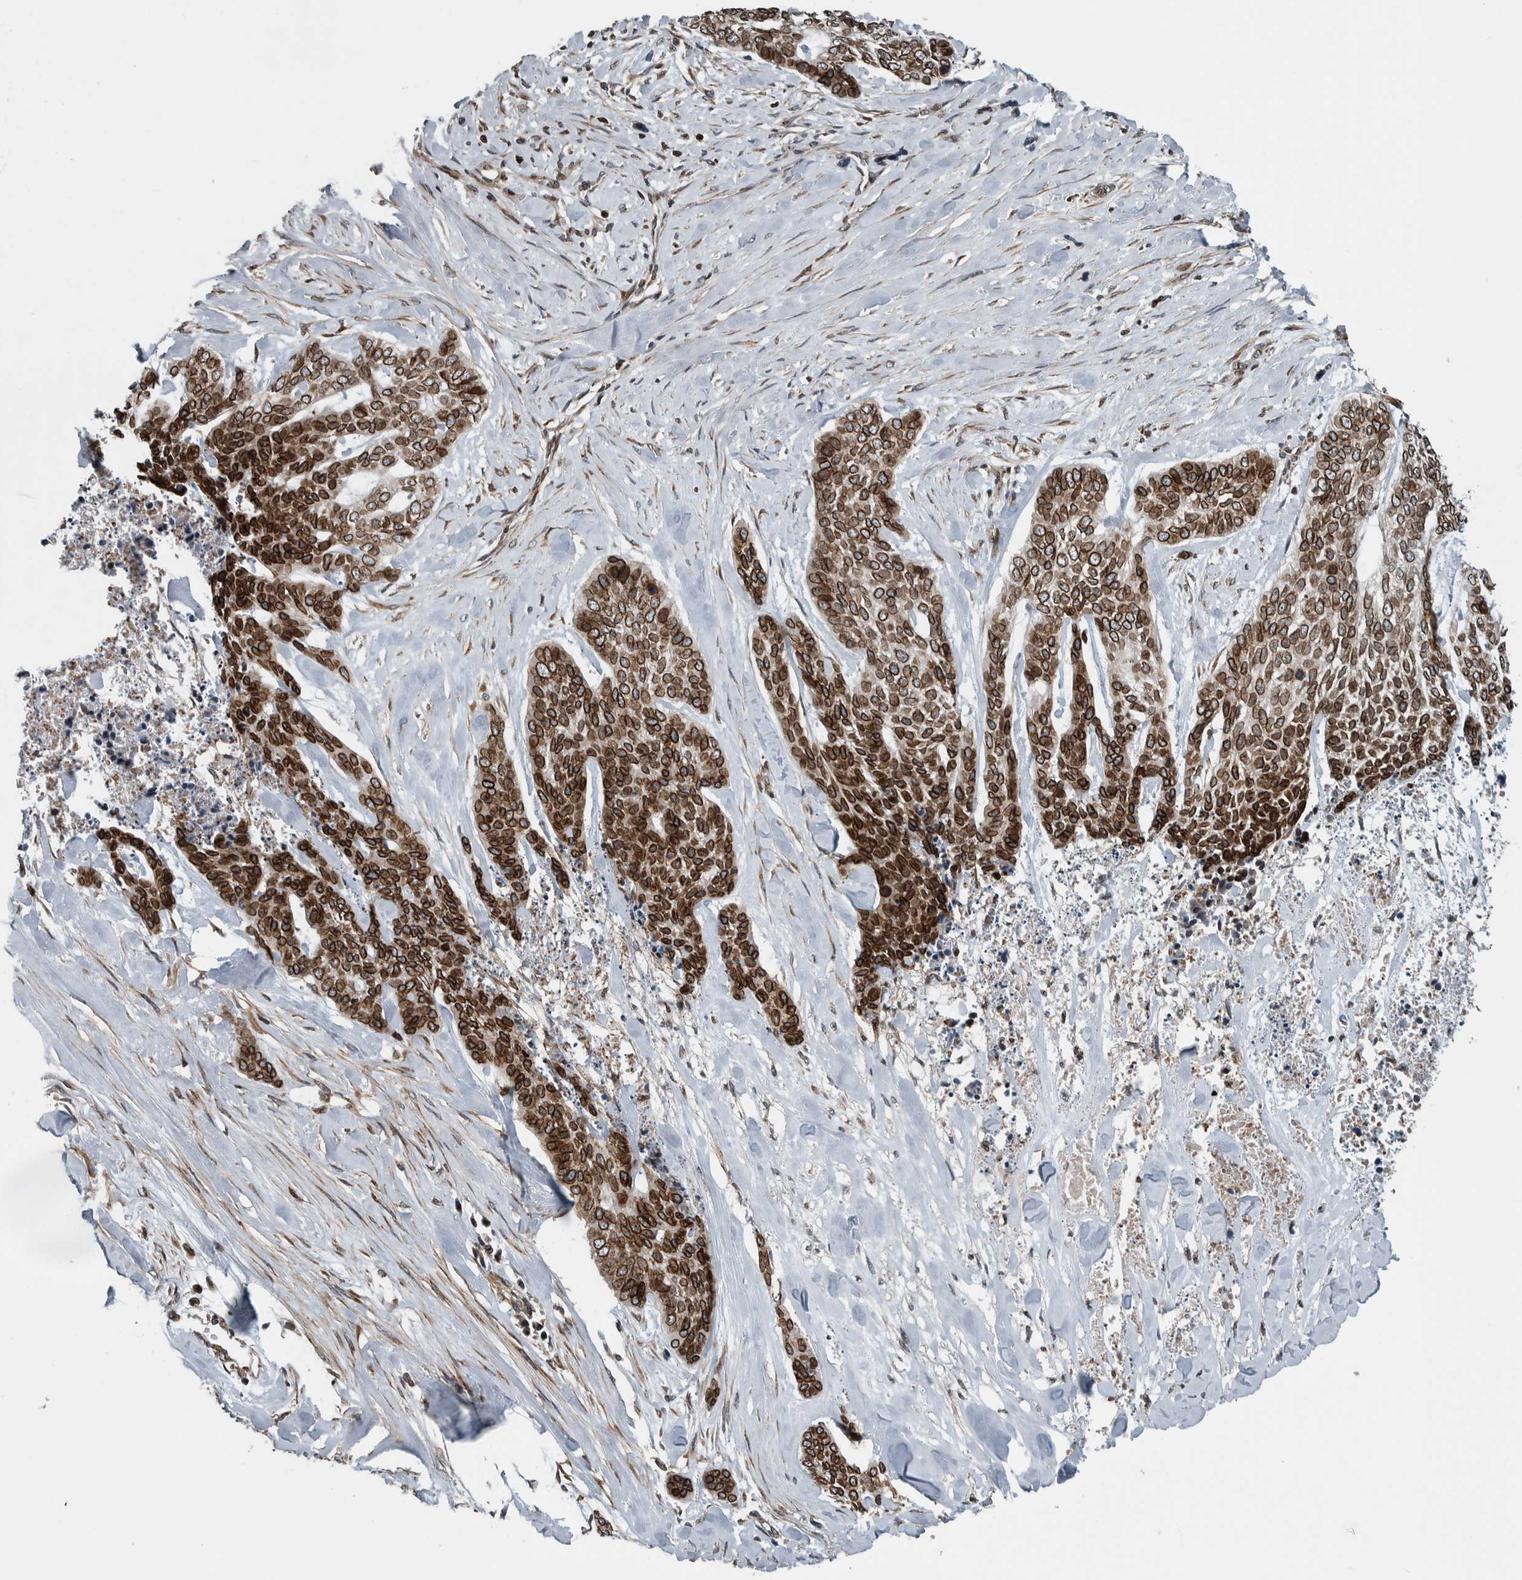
{"staining": {"intensity": "strong", "quantity": ">75%", "location": "cytoplasmic/membranous,nuclear"}, "tissue": "skin cancer", "cell_type": "Tumor cells", "image_type": "cancer", "snomed": [{"axis": "morphology", "description": "Basal cell carcinoma"}, {"axis": "topography", "description": "Skin"}], "caption": "Human skin basal cell carcinoma stained with a brown dye displays strong cytoplasmic/membranous and nuclear positive expression in about >75% of tumor cells.", "gene": "FAM135B", "patient": {"sex": "female", "age": 64}}